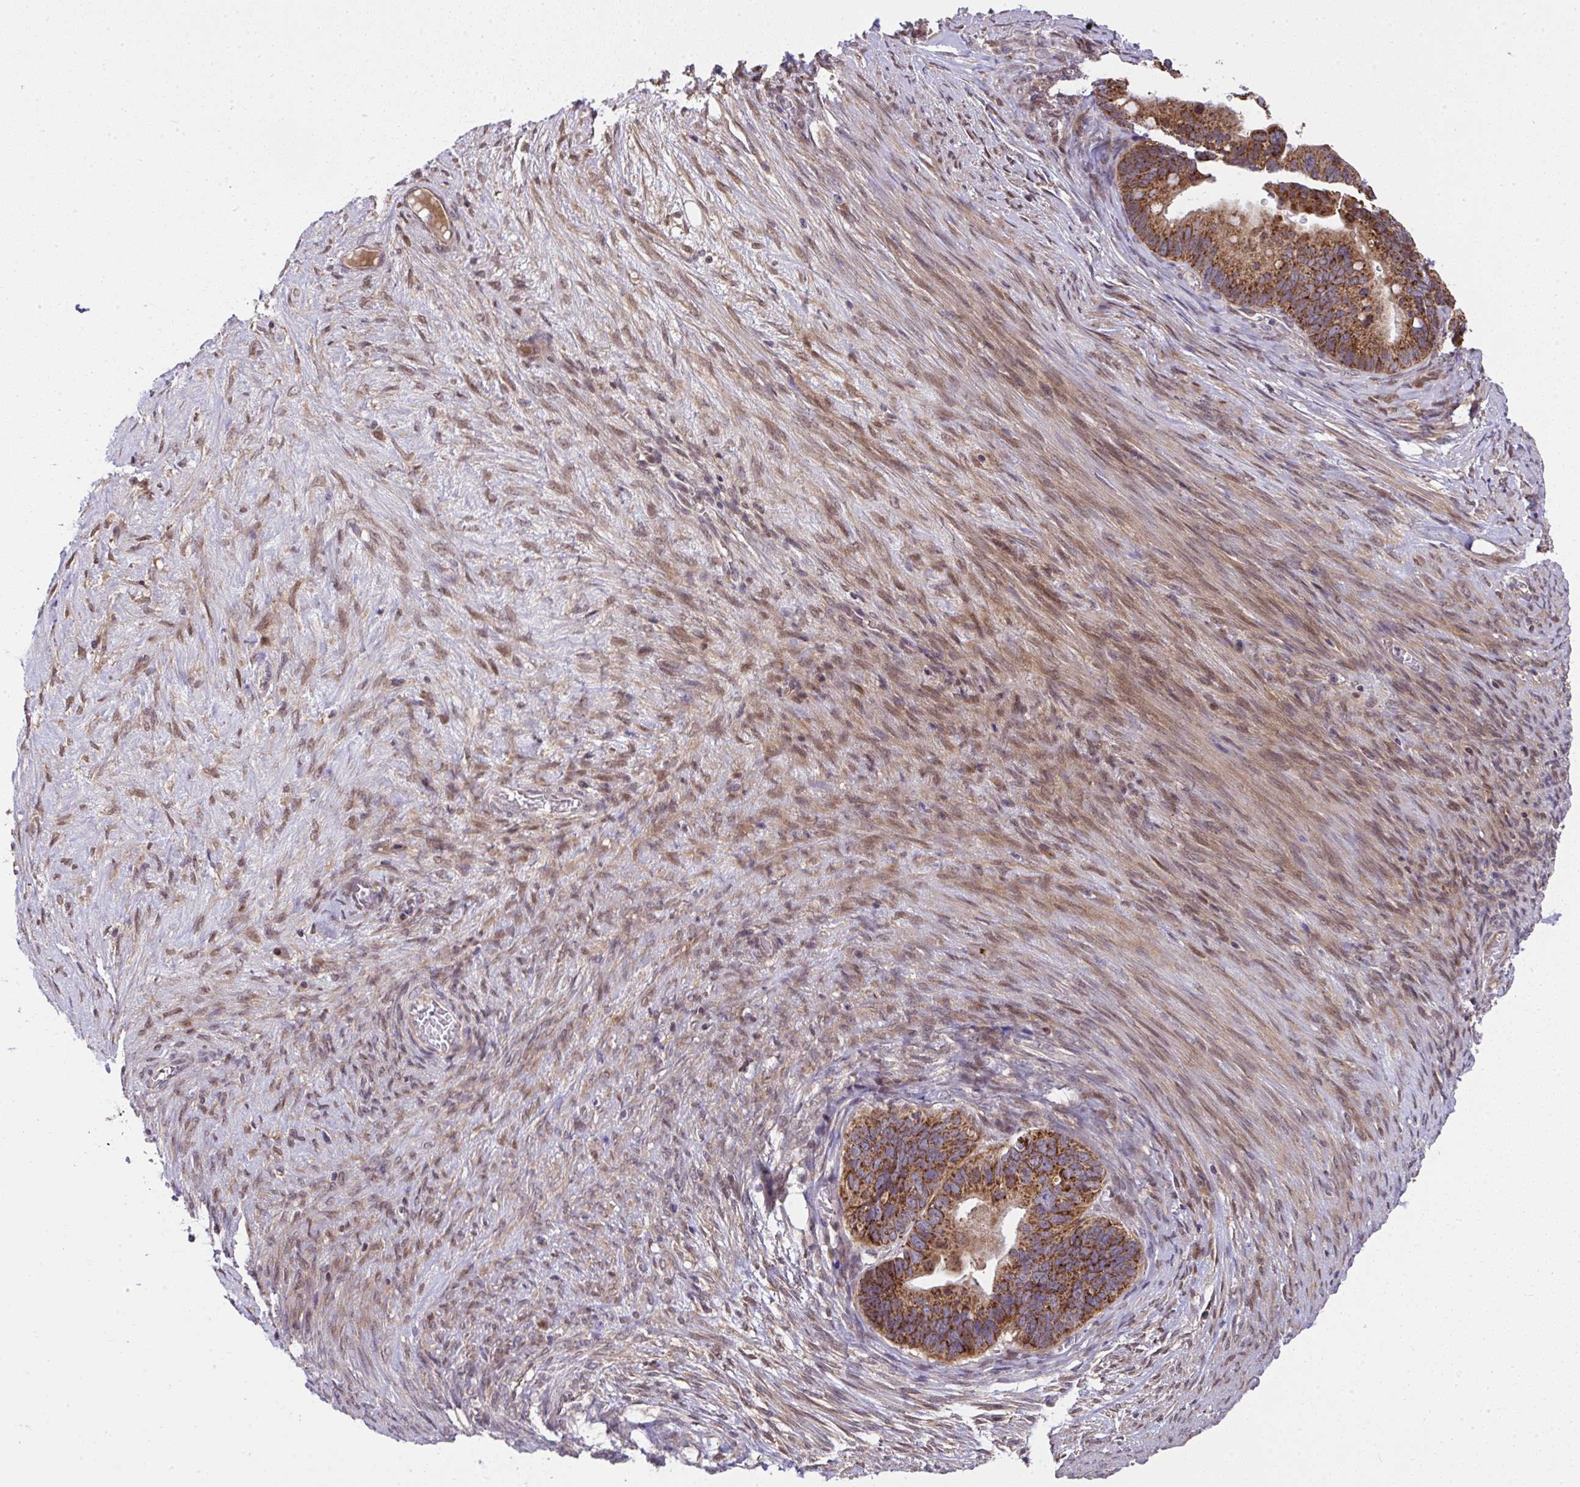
{"staining": {"intensity": "strong", "quantity": ">75%", "location": "cytoplasmic/membranous"}, "tissue": "ovarian cancer", "cell_type": "Tumor cells", "image_type": "cancer", "snomed": [{"axis": "morphology", "description": "Cystadenocarcinoma, serous, NOS"}, {"axis": "topography", "description": "Ovary"}], "caption": "Immunohistochemistry (IHC) (DAB) staining of human serous cystadenocarcinoma (ovarian) demonstrates strong cytoplasmic/membranous protein positivity in approximately >75% of tumor cells. Ihc stains the protein of interest in brown and the nuclei are stained blue.", "gene": "RDH14", "patient": {"sex": "female", "age": 56}}